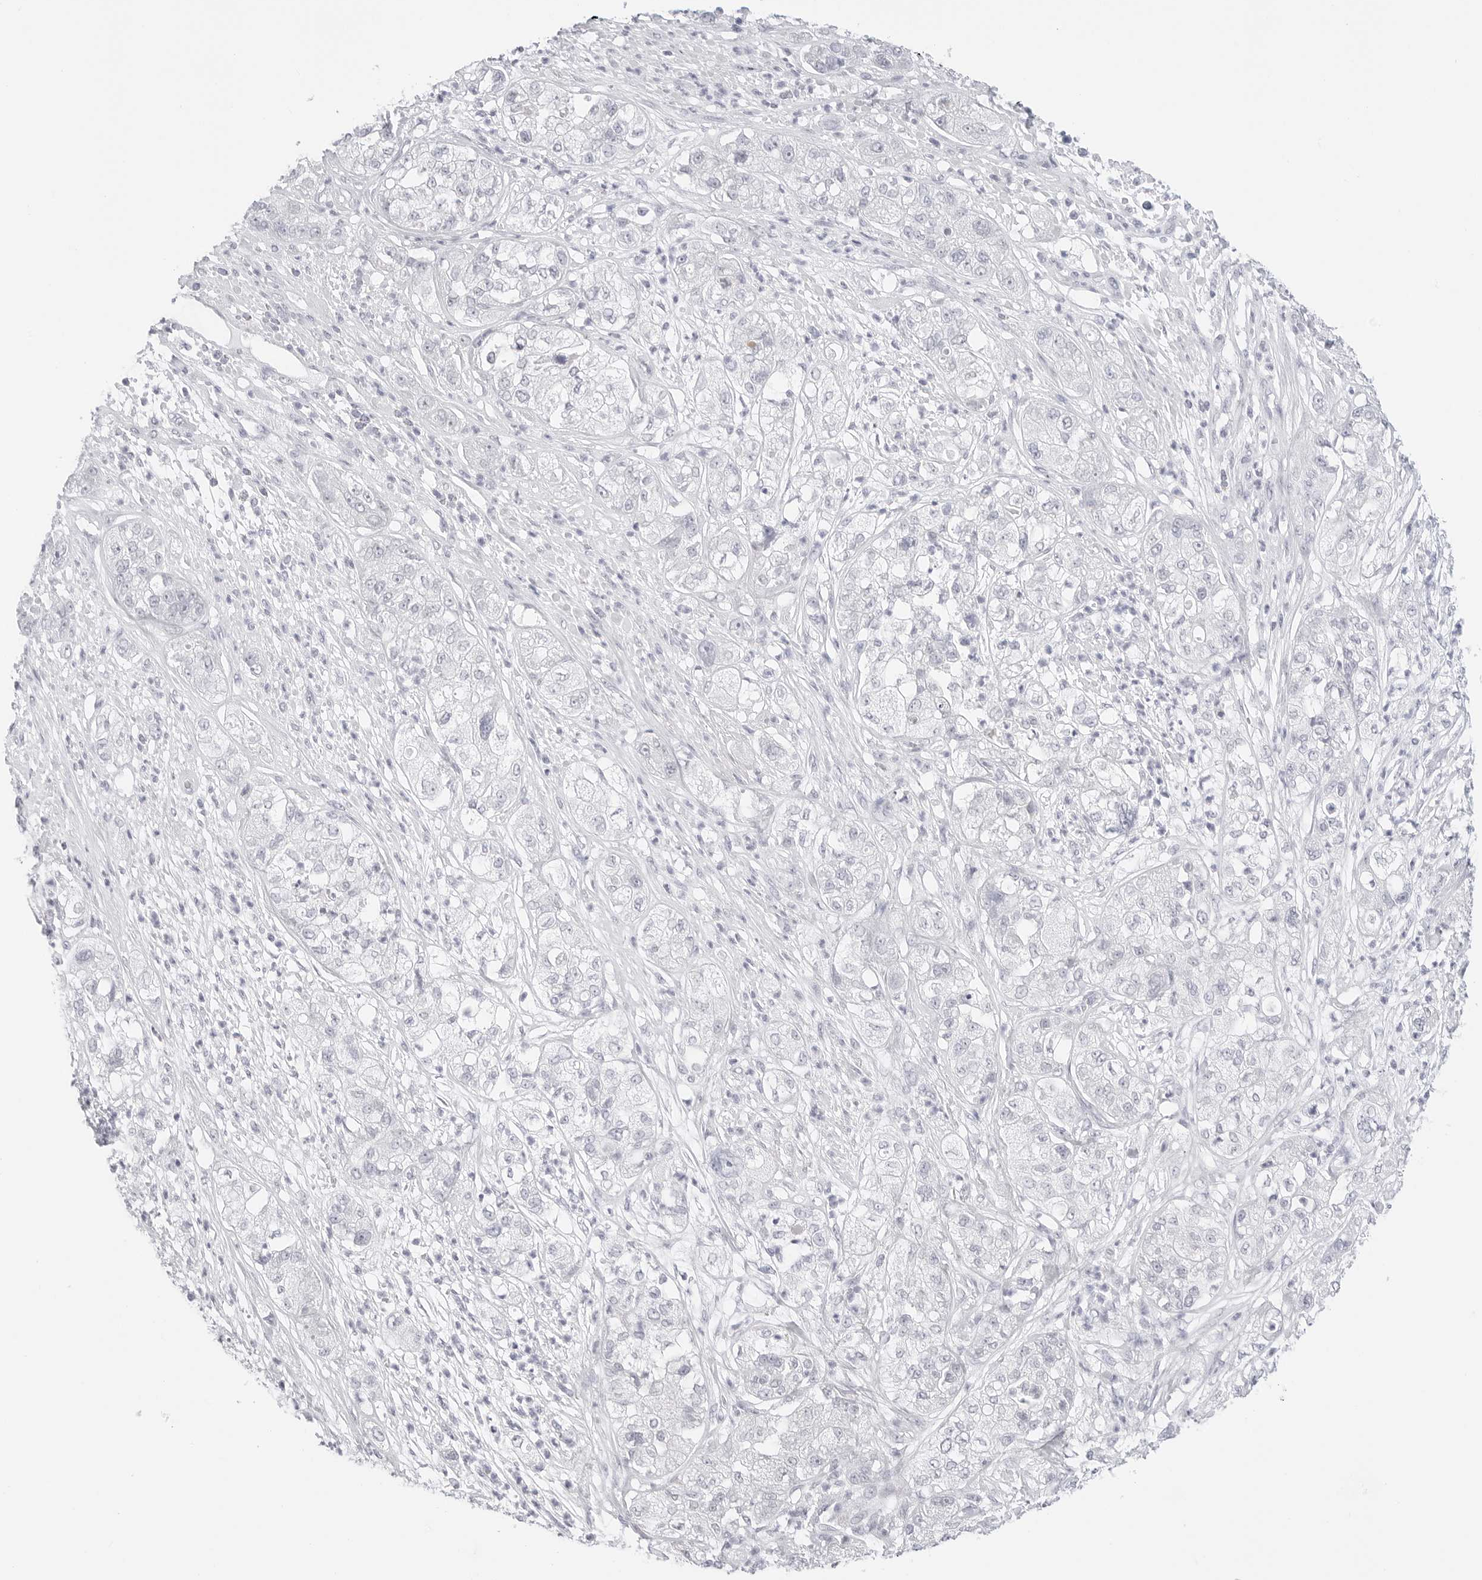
{"staining": {"intensity": "negative", "quantity": "none", "location": "none"}, "tissue": "pancreatic cancer", "cell_type": "Tumor cells", "image_type": "cancer", "snomed": [{"axis": "morphology", "description": "Adenocarcinoma, NOS"}, {"axis": "topography", "description": "Pancreas"}], "caption": "High power microscopy micrograph of an IHC photomicrograph of pancreatic cancer (adenocarcinoma), revealing no significant positivity in tumor cells.", "gene": "HMGCS2", "patient": {"sex": "female", "age": 78}}